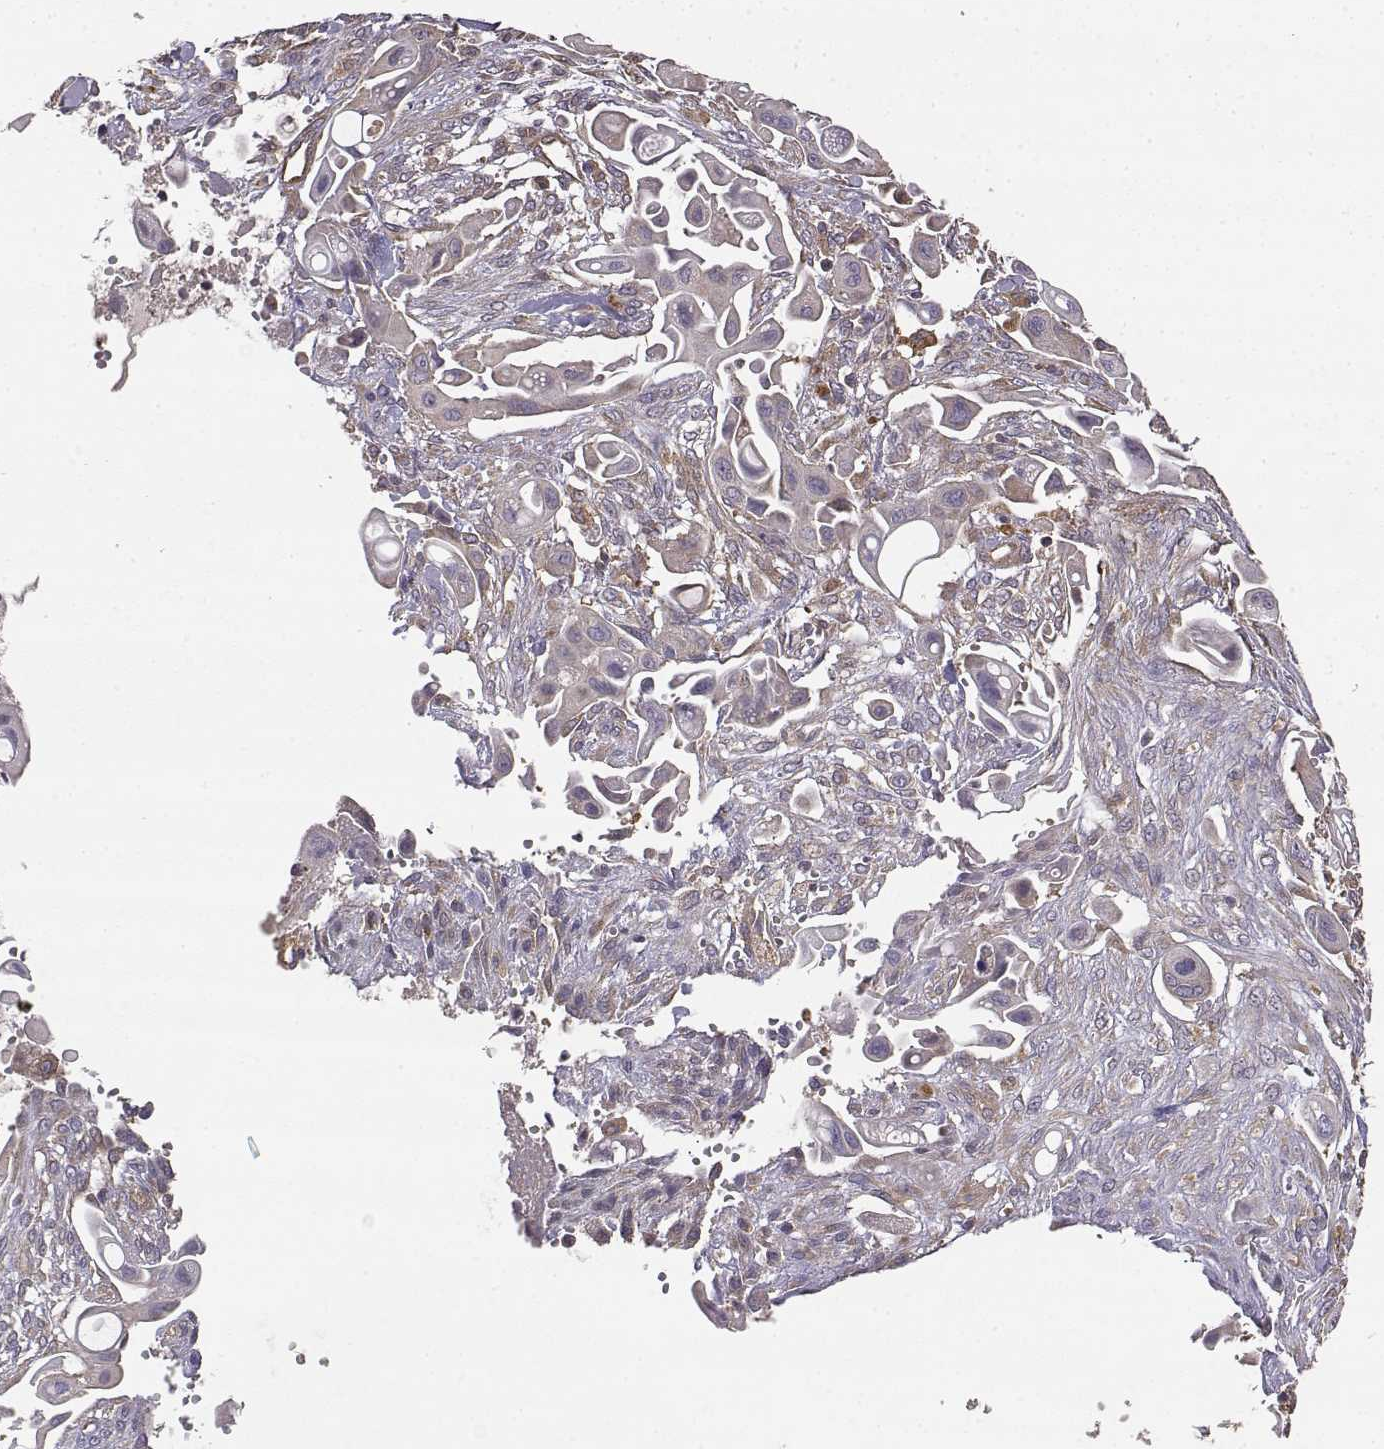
{"staining": {"intensity": "negative", "quantity": "none", "location": "none"}, "tissue": "pancreatic cancer", "cell_type": "Tumor cells", "image_type": "cancer", "snomed": [{"axis": "morphology", "description": "Adenocarcinoma, NOS"}, {"axis": "topography", "description": "Pancreas"}], "caption": "Immunohistochemical staining of human pancreatic adenocarcinoma exhibits no significant staining in tumor cells.", "gene": "CRIM1", "patient": {"sex": "male", "age": 50}}